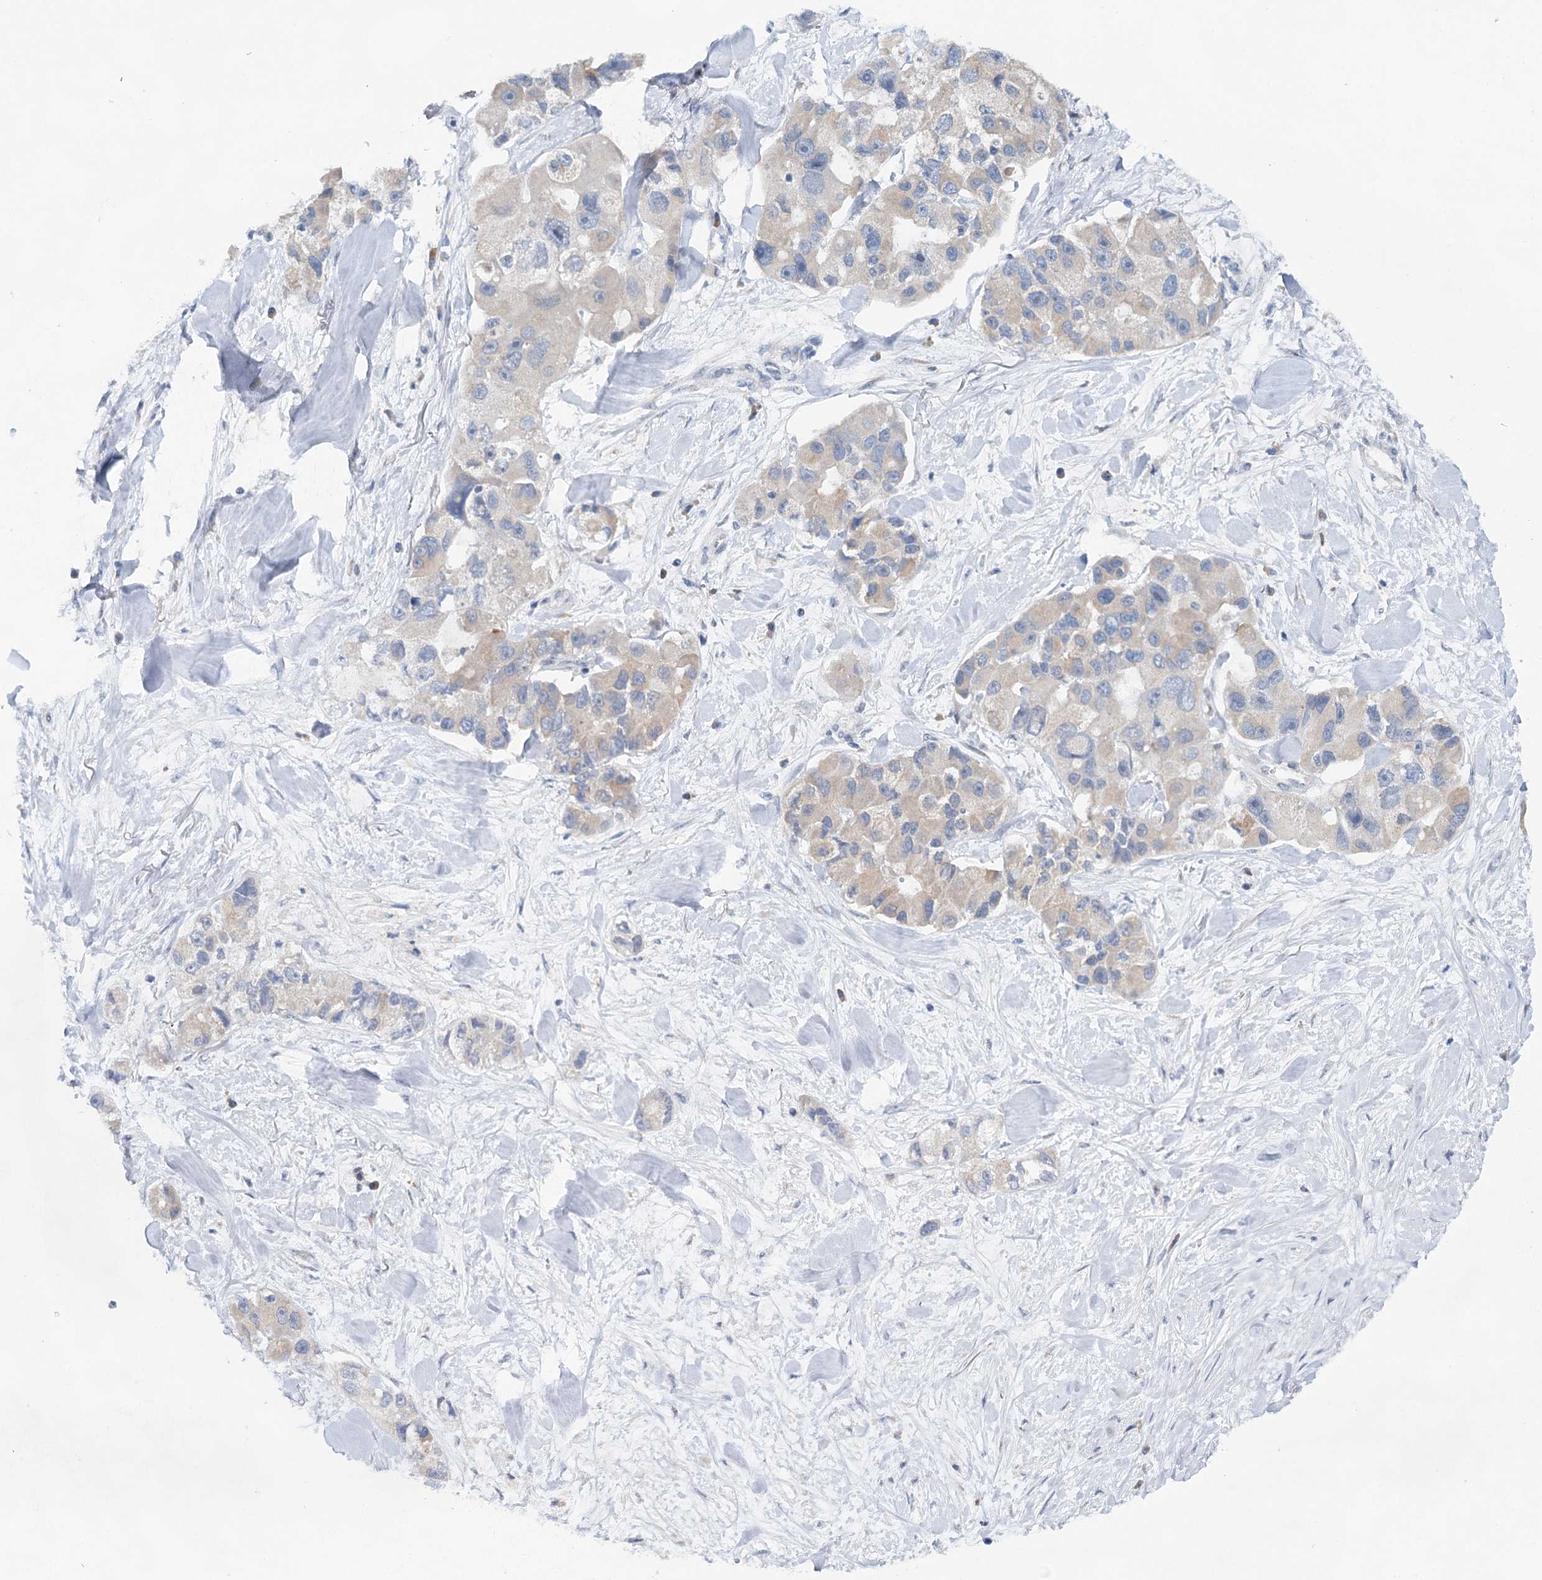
{"staining": {"intensity": "weak", "quantity": "25%-75%", "location": "cytoplasmic/membranous"}, "tissue": "lung cancer", "cell_type": "Tumor cells", "image_type": "cancer", "snomed": [{"axis": "morphology", "description": "Adenocarcinoma, NOS"}, {"axis": "topography", "description": "Lung"}], "caption": "IHC staining of lung cancer (adenocarcinoma), which reveals low levels of weak cytoplasmic/membranous positivity in about 25%-75% of tumor cells indicating weak cytoplasmic/membranous protein positivity. The staining was performed using DAB (3,3'-diaminobenzidine) (brown) for protein detection and nuclei were counterstained in hematoxylin (blue).", "gene": "BLTP1", "patient": {"sex": "female", "age": 54}}